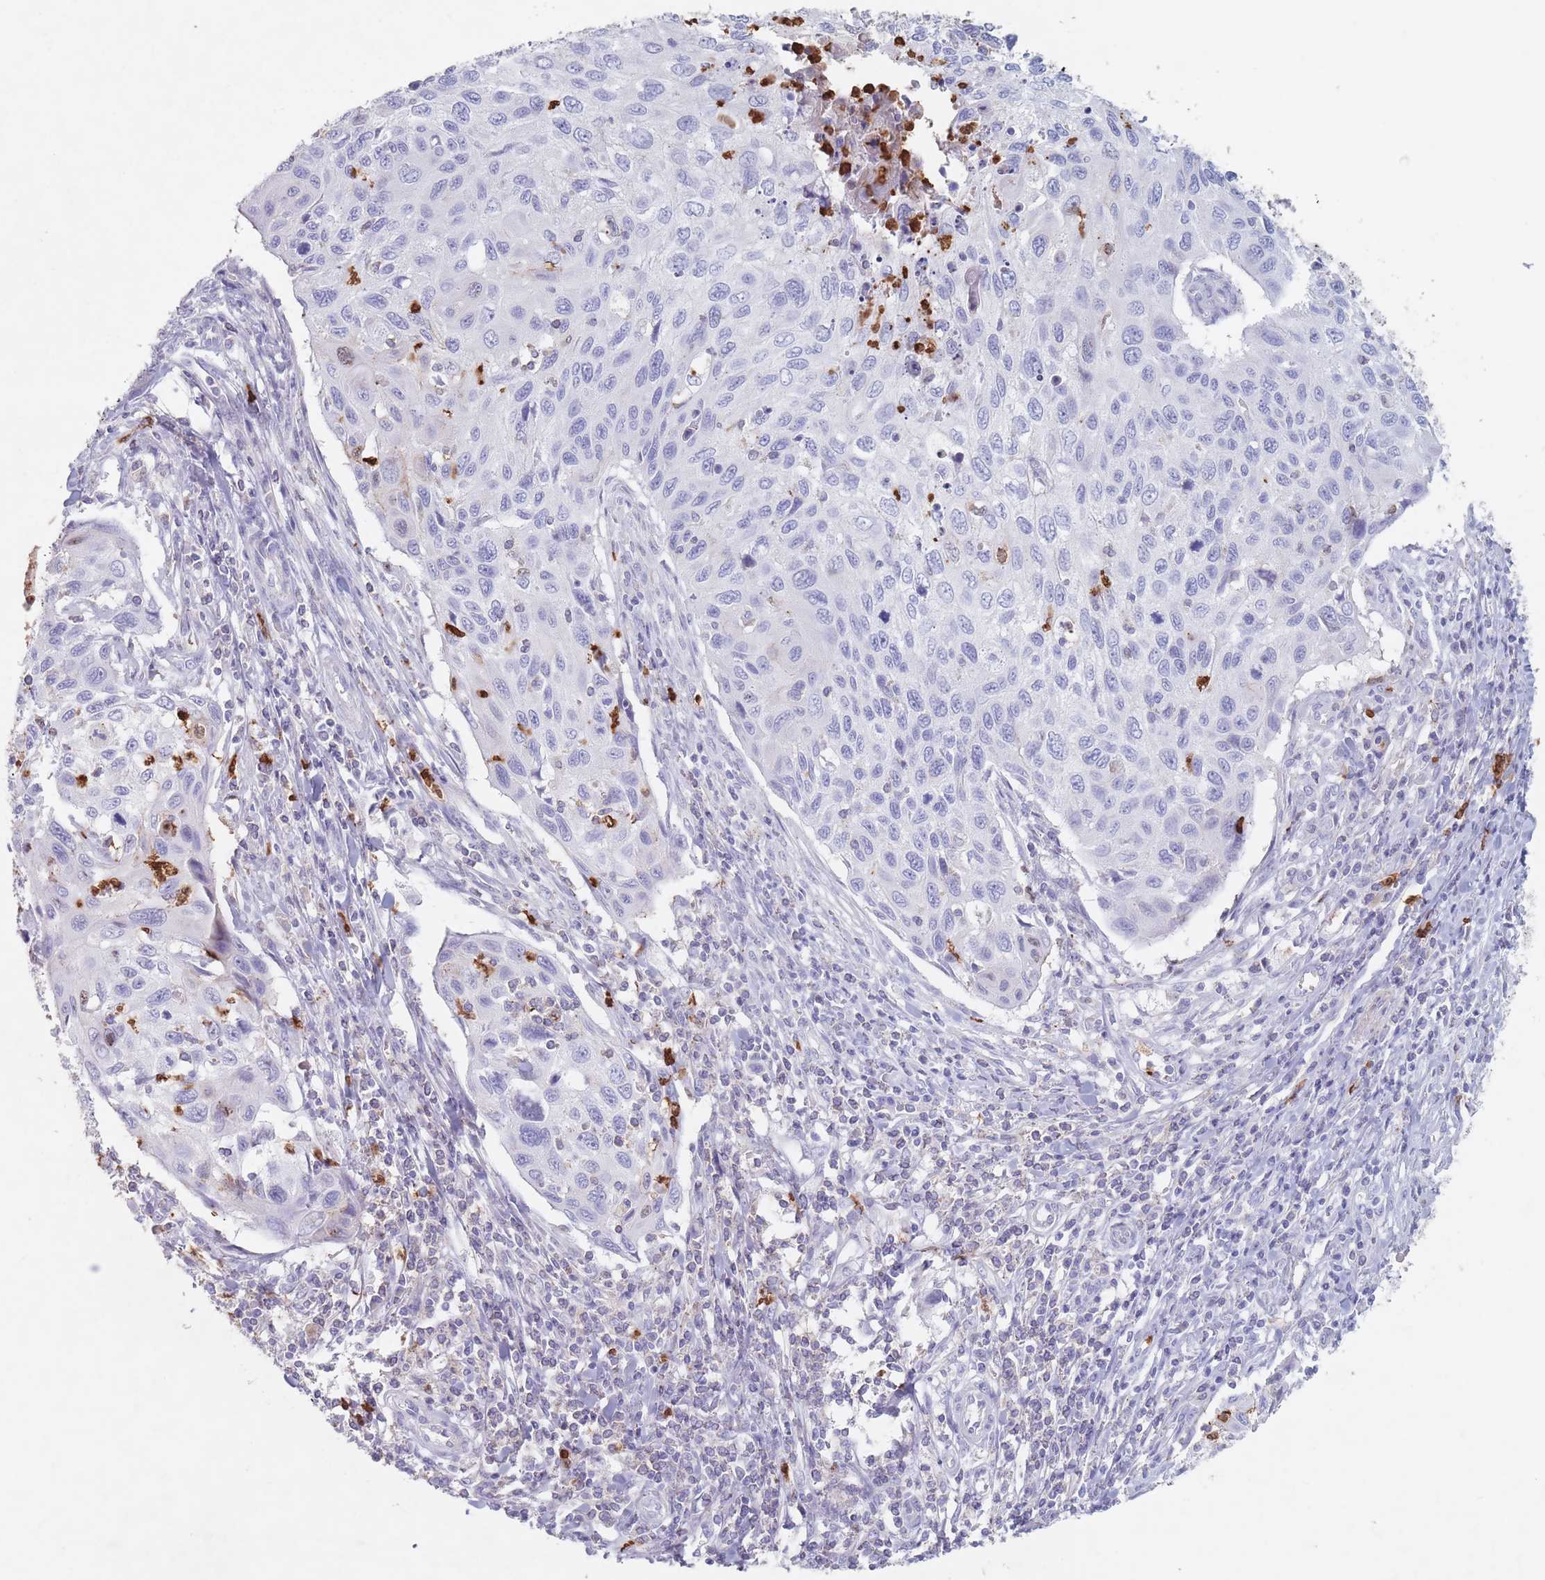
{"staining": {"intensity": "negative", "quantity": "none", "location": "none"}, "tissue": "cervical cancer", "cell_type": "Tumor cells", "image_type": "cancer", "snomed": [{"axis": "morphology", "description": "Squamous cell carcinoma, NOS"}, {"axis": "topography", "description": "Cervix"}], "caption": "Image shows no protein staining in tumor cells of squamous cell carcinoma (cervical) tissue. (IHC, brightfield microscopy, high magnification).", "gene": "ATP1A3", "patient": {"sex": "female", "age": 70}}